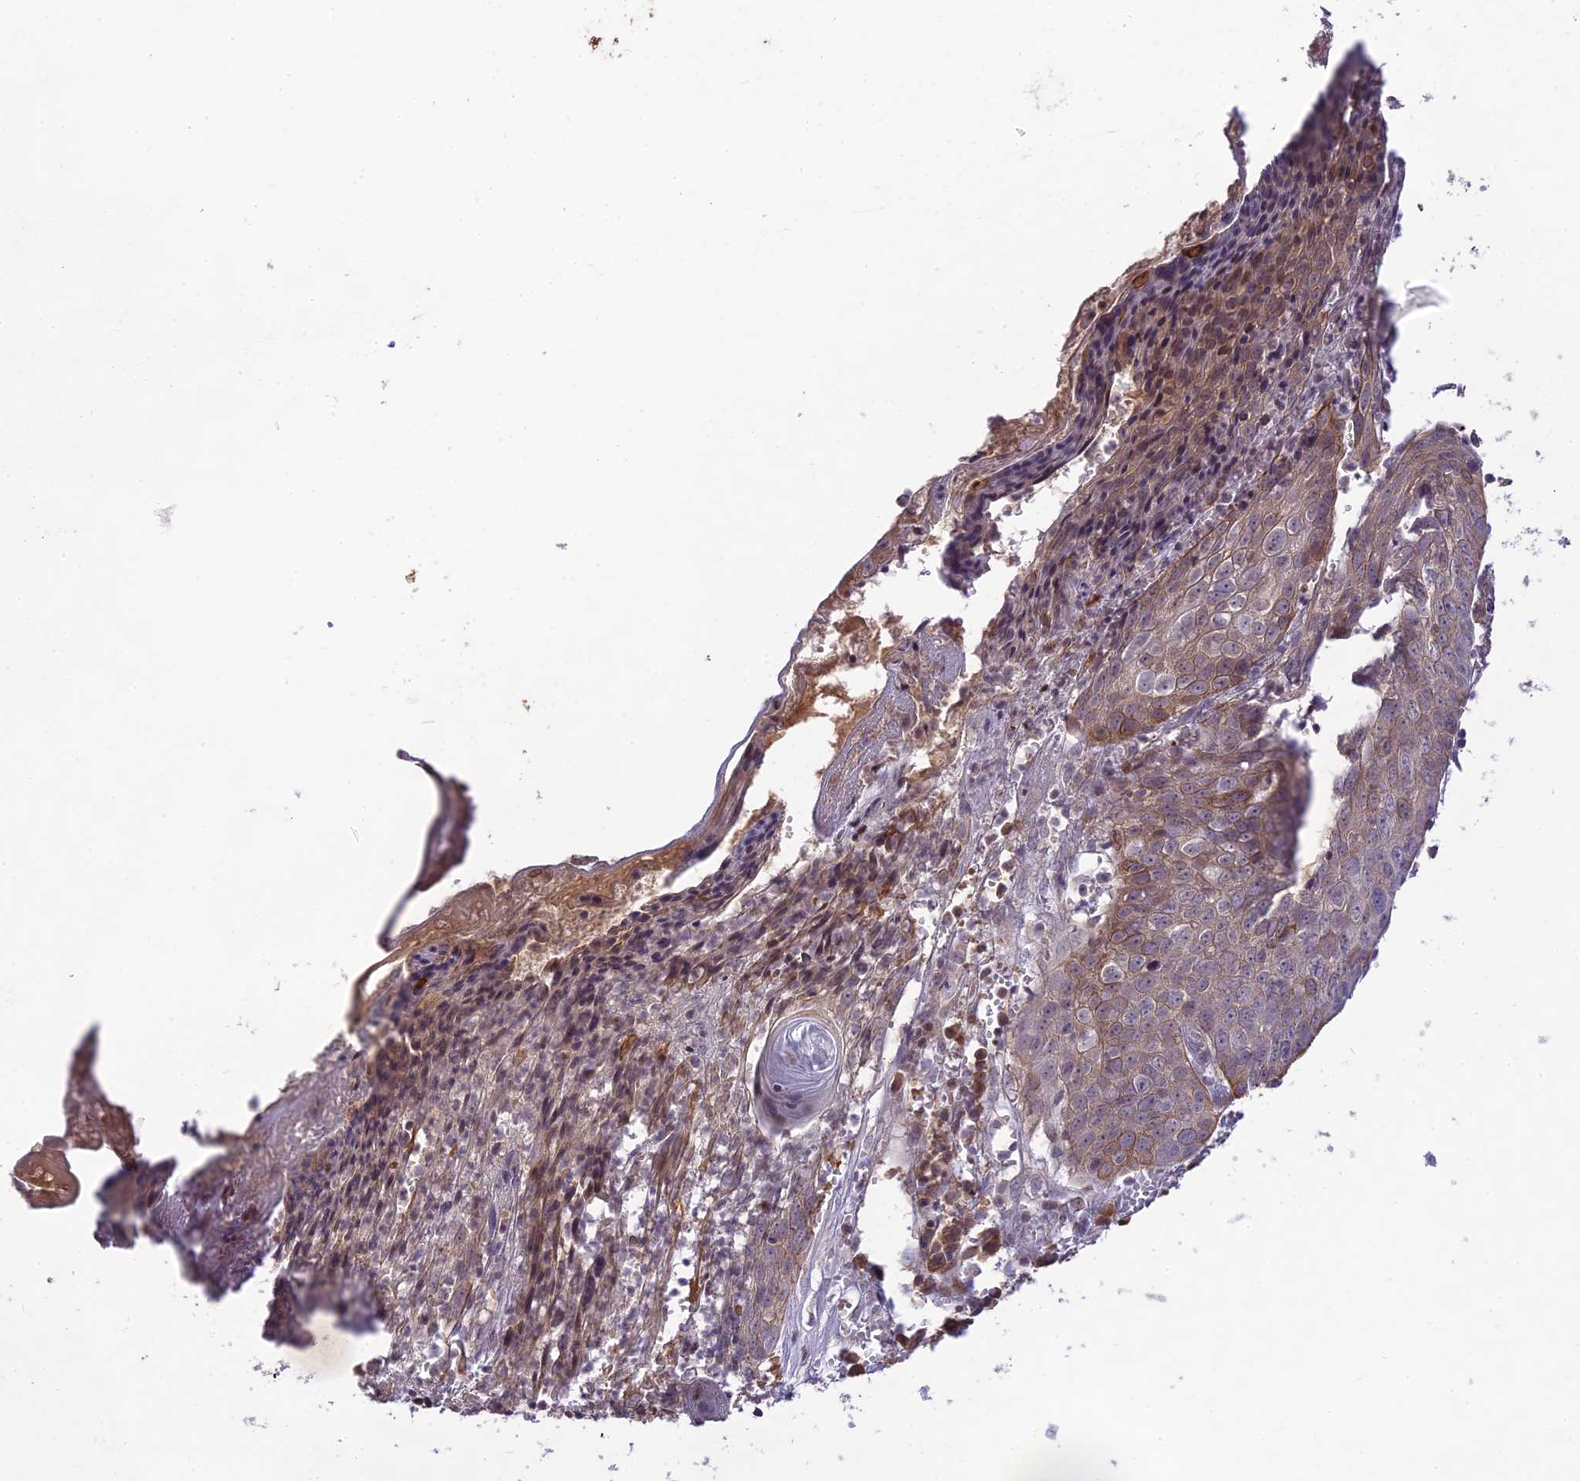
{"staining": {"intensity": "moderate", "quantity": "<25%", "location": "cytoplasmic/membranous"}, "tissue": "skin cancer", "cell_type": "Tumor cells", "image_type": "cancer", "snomed": [{"axis": "morphology", "description": "Squamous cell carcinoma, NOS"}, {"axis": "topography", "description": "Skin"}], "caption": "Squamous cell carcinoma (skin) stained for a protein demonstrates moderate cytoplasmic/membranous positivity in tumor cells. (DAB = brown stain, brightfield microscopy at high magnification).", "gene": "TEKT1", "patient": {"sex": "male", "age": 71}}